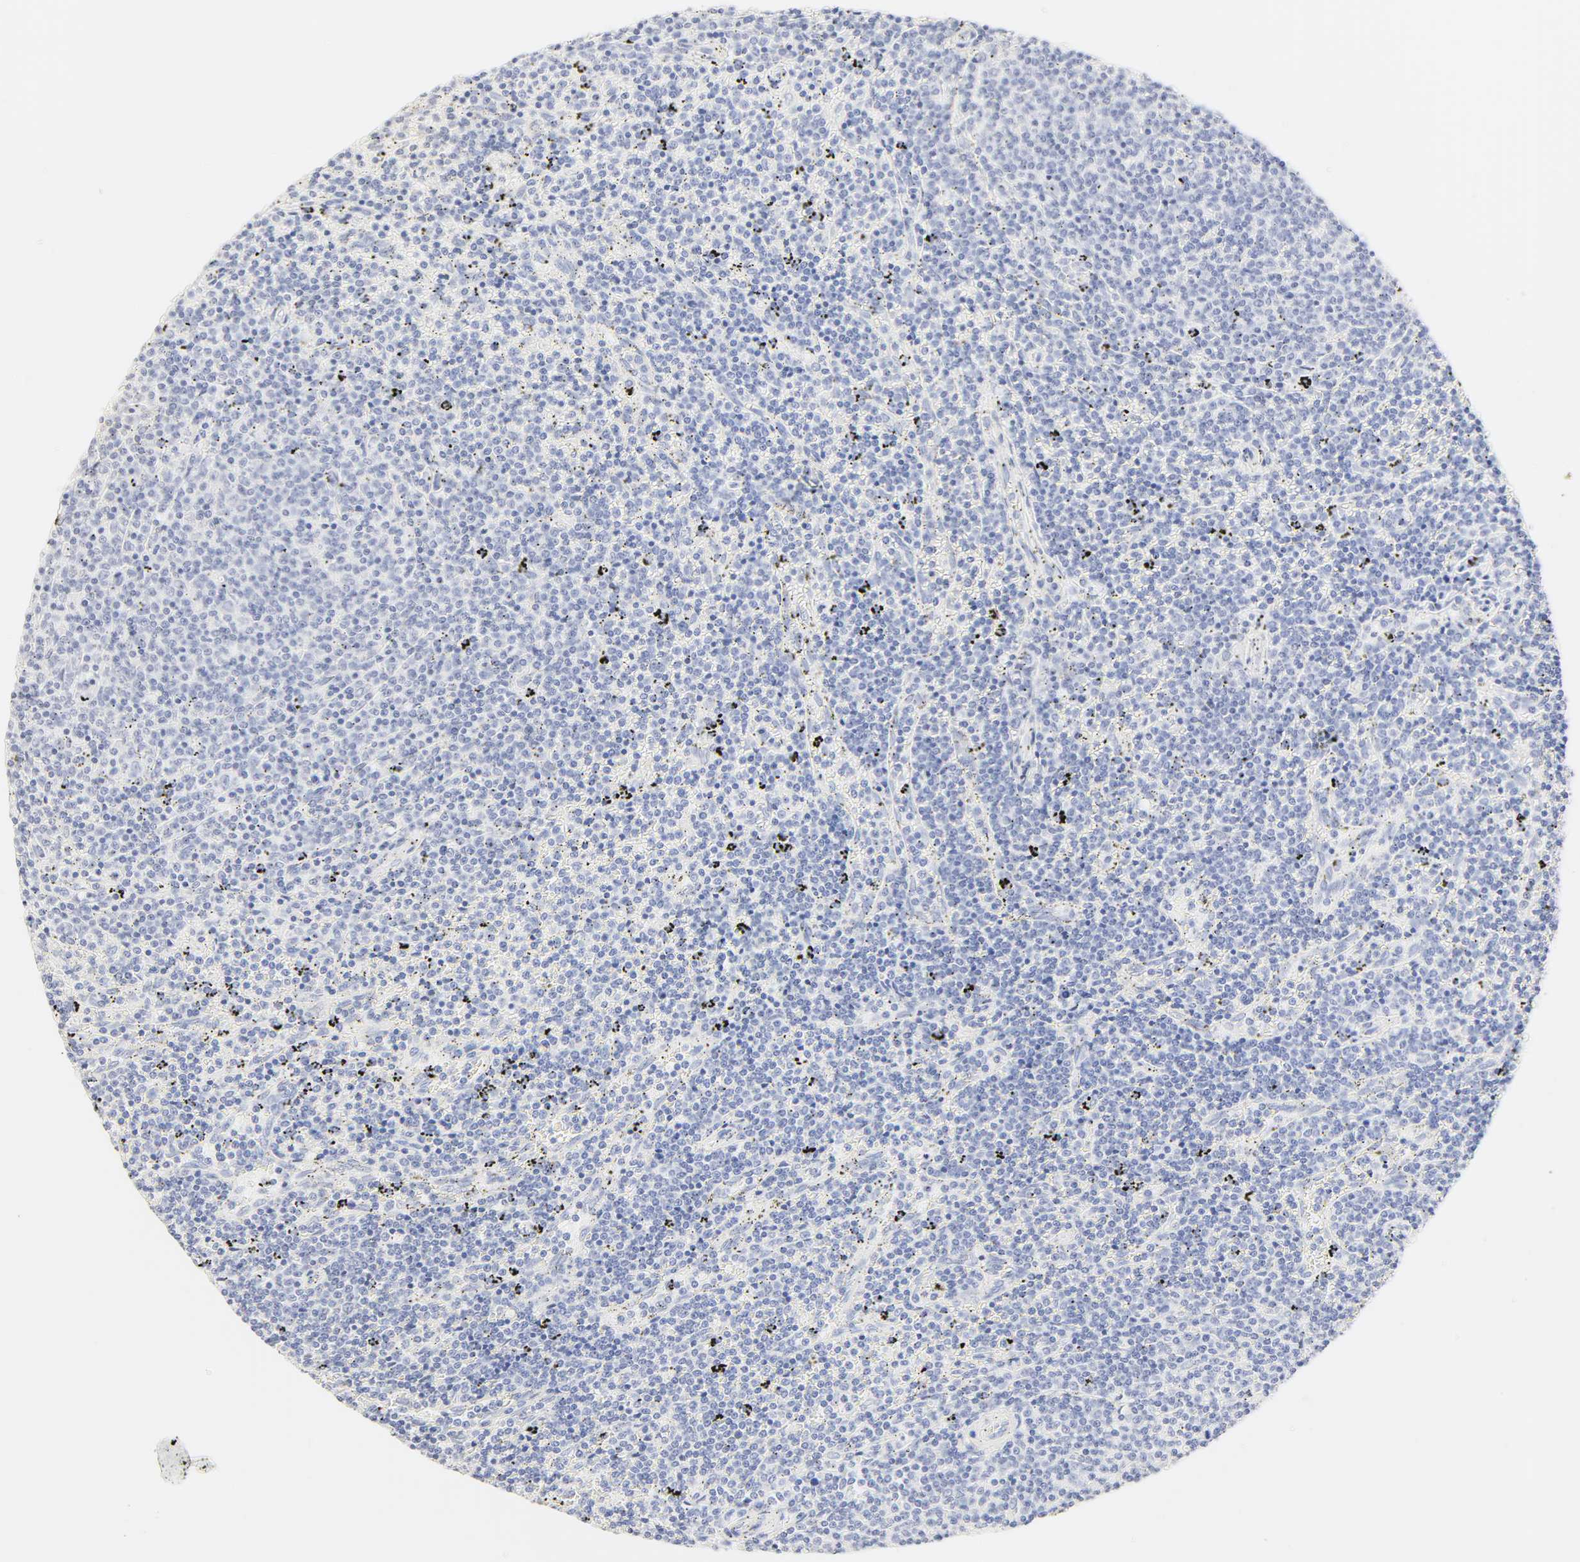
{"staining": {"intensity": "negative", "quantity": "none", "location": "none"}, "tissue": "lymphoma", "cell_type": "Tumor cells", "image_type": "cancer", "snomed": [{"axis": "morphology", "description": "Malignant lymphoma, non-Hodgkin's type, Low grade"}, {"axis": "topography", "description": "Spleen"}], "caption": "Immunohistochemical staining of human lymphoma shows no significant positivity in tumor cells. (DAB (3,3'-diaminobenzidine) immunohistochemistry (IHC) with hematoxylin counter stain).", "gene": "SLCO1B3", "patient": {"sex": "female", "age": 50}}